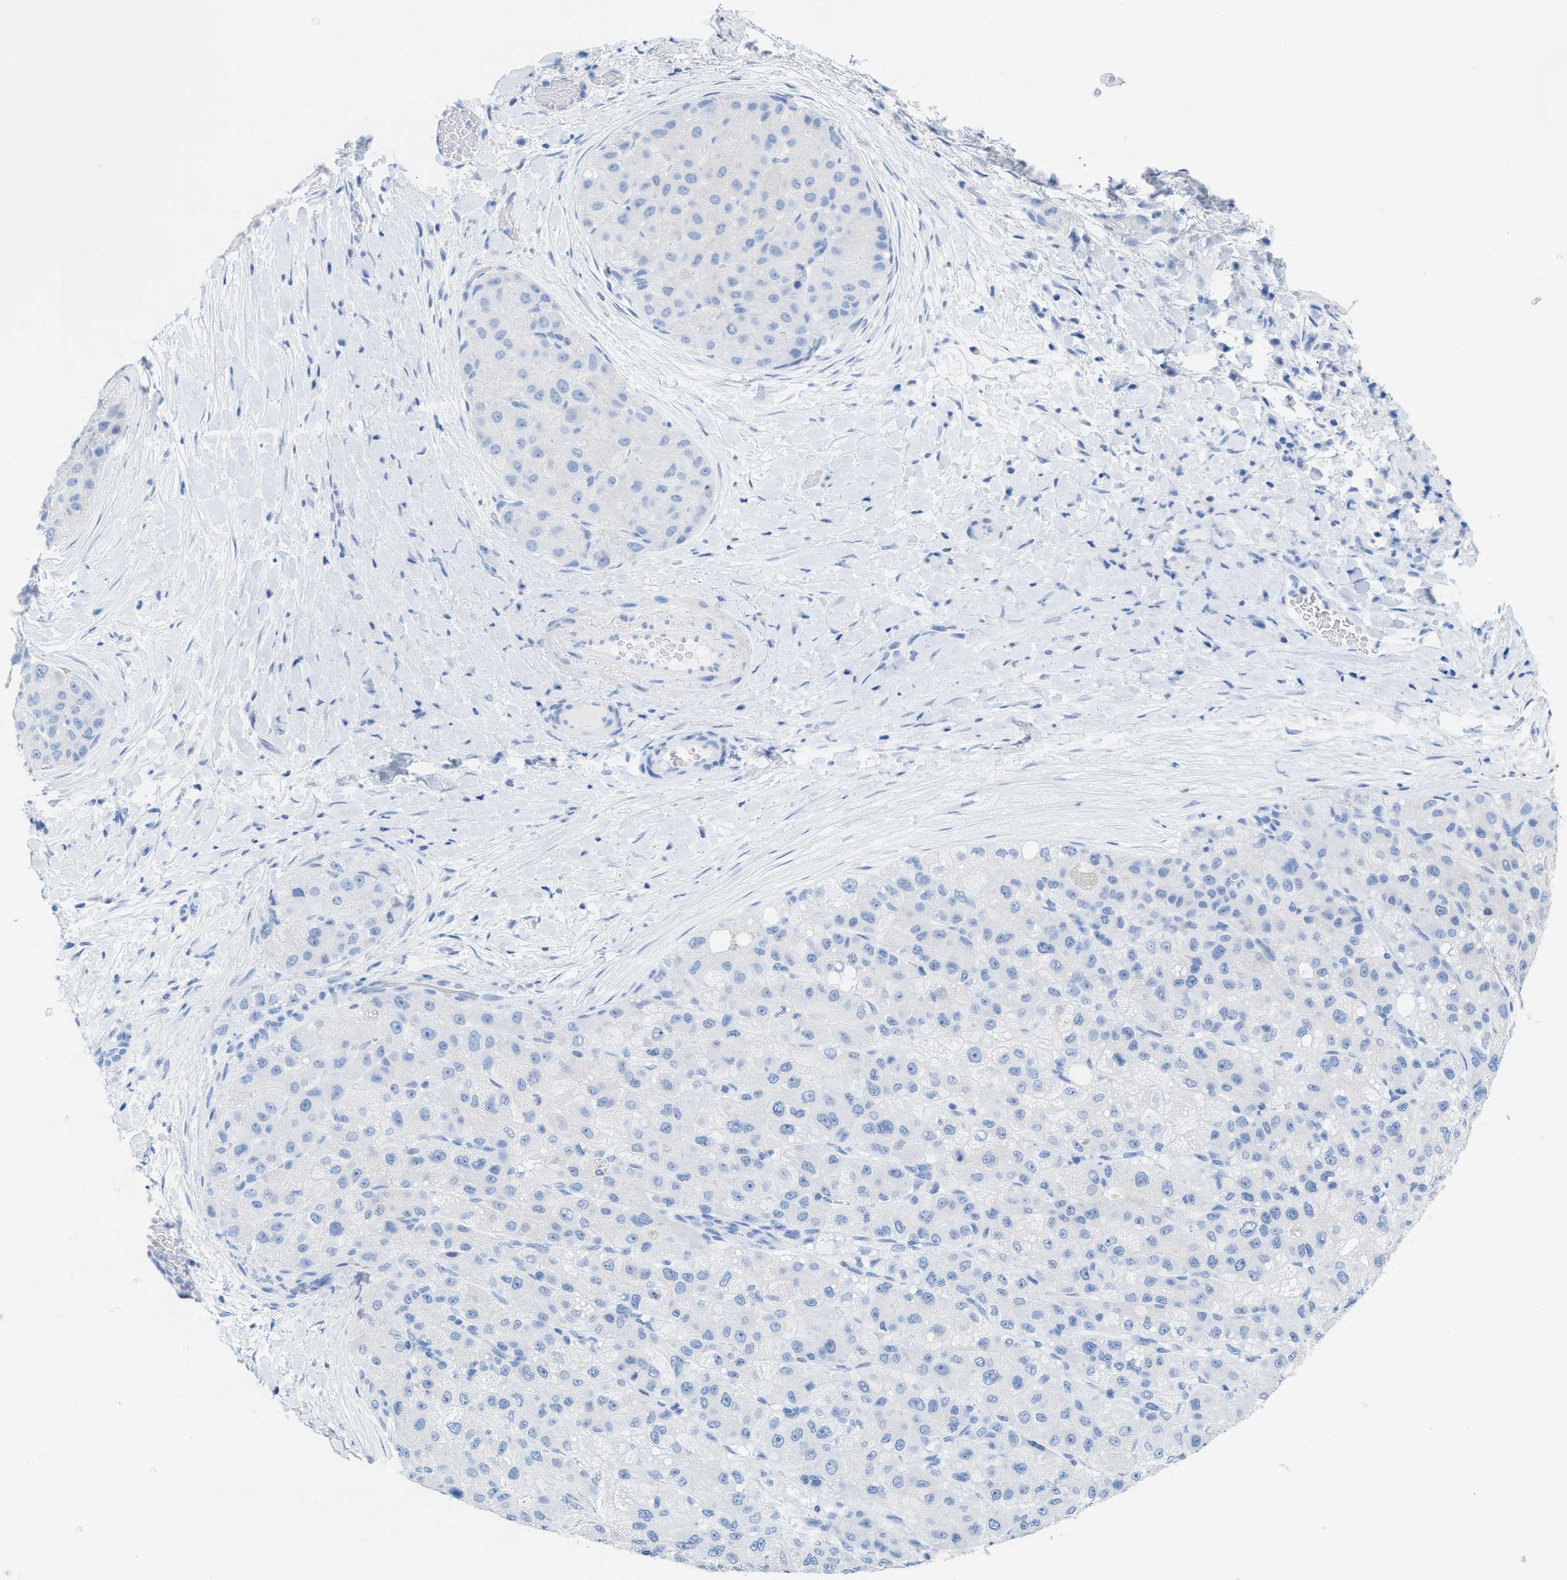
{"staining": {"intensity": "negative", "quantity": "none", "location": "none"}, "tissue": "liver cancer", "cell_type": "Tumor cells", "image_type": "cancer", "snomed": [{"axis": "morphology", "description": "Carcinoma, Hepatocellular, NOS"}, {"axis": "topography", "description": "Liver"}], "caption": "This is an immunohistochemistry histopathology image of human liver cancer. There is no positivity in tumor cells.", "gene": "ANKFN1", "patient": {"sex": "male", "age": 80}}